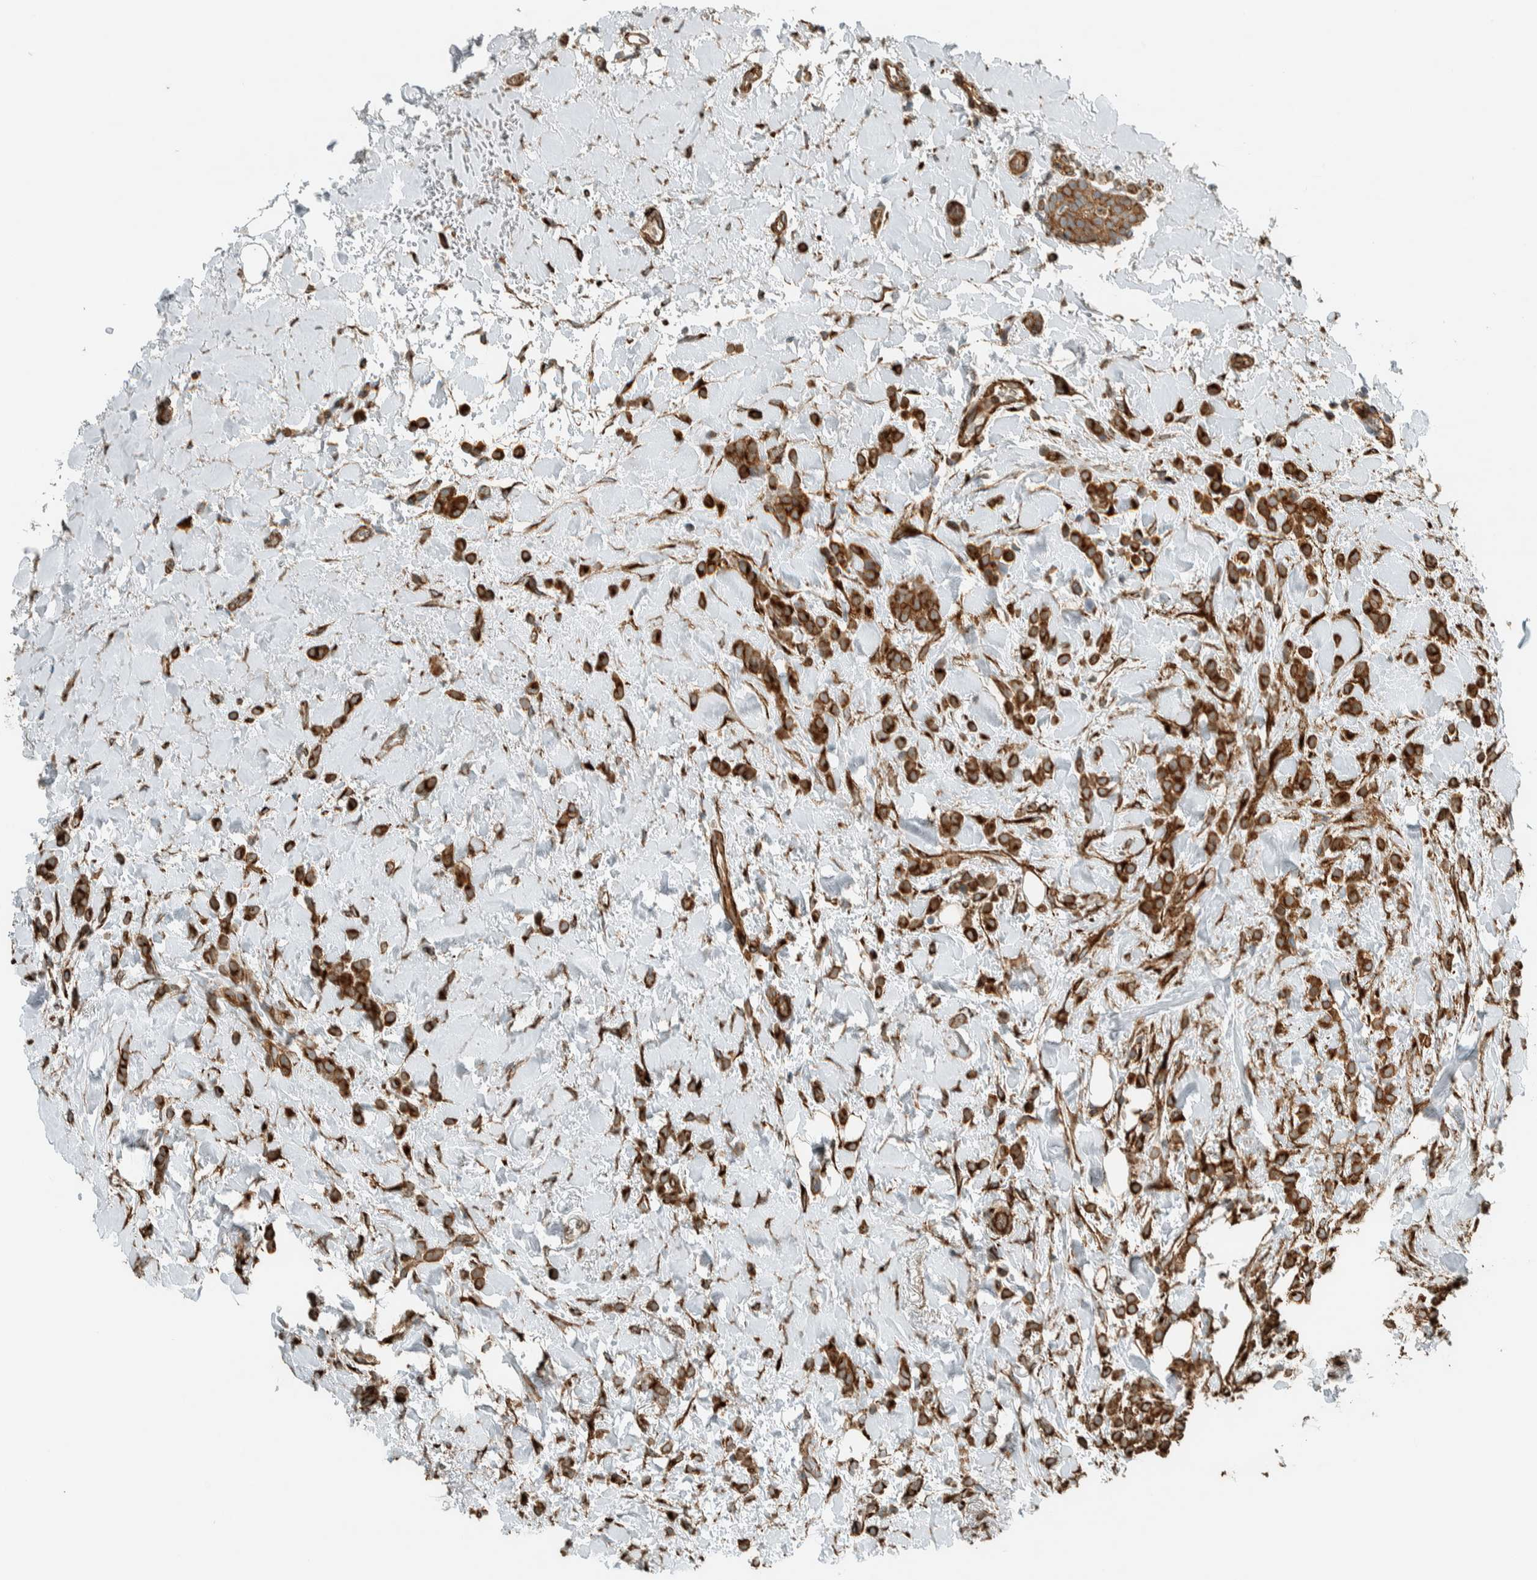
{"staining": {"intensity": "strong", "quantity": ">75%", "location": "cytoplasmic/membranous"}, "tissue": "breast cancer", "cell_type": "Tumor cells", "image_type": "cancer", "snomed": [{"axis": "morphology", "description": "Normal tissue, NOS"}, {"axis": "morphology", "description": "Lobular carcinoma"}, {"axis": "topography", "description": "Breast"}], "caption": "A brown stain labels strong cytoplasmic/membranous expression of a protein in human breast lobular carcinoma tumor cells.", "gene": "EXOC7", "patient": {"sex": "female", "age": 50}}